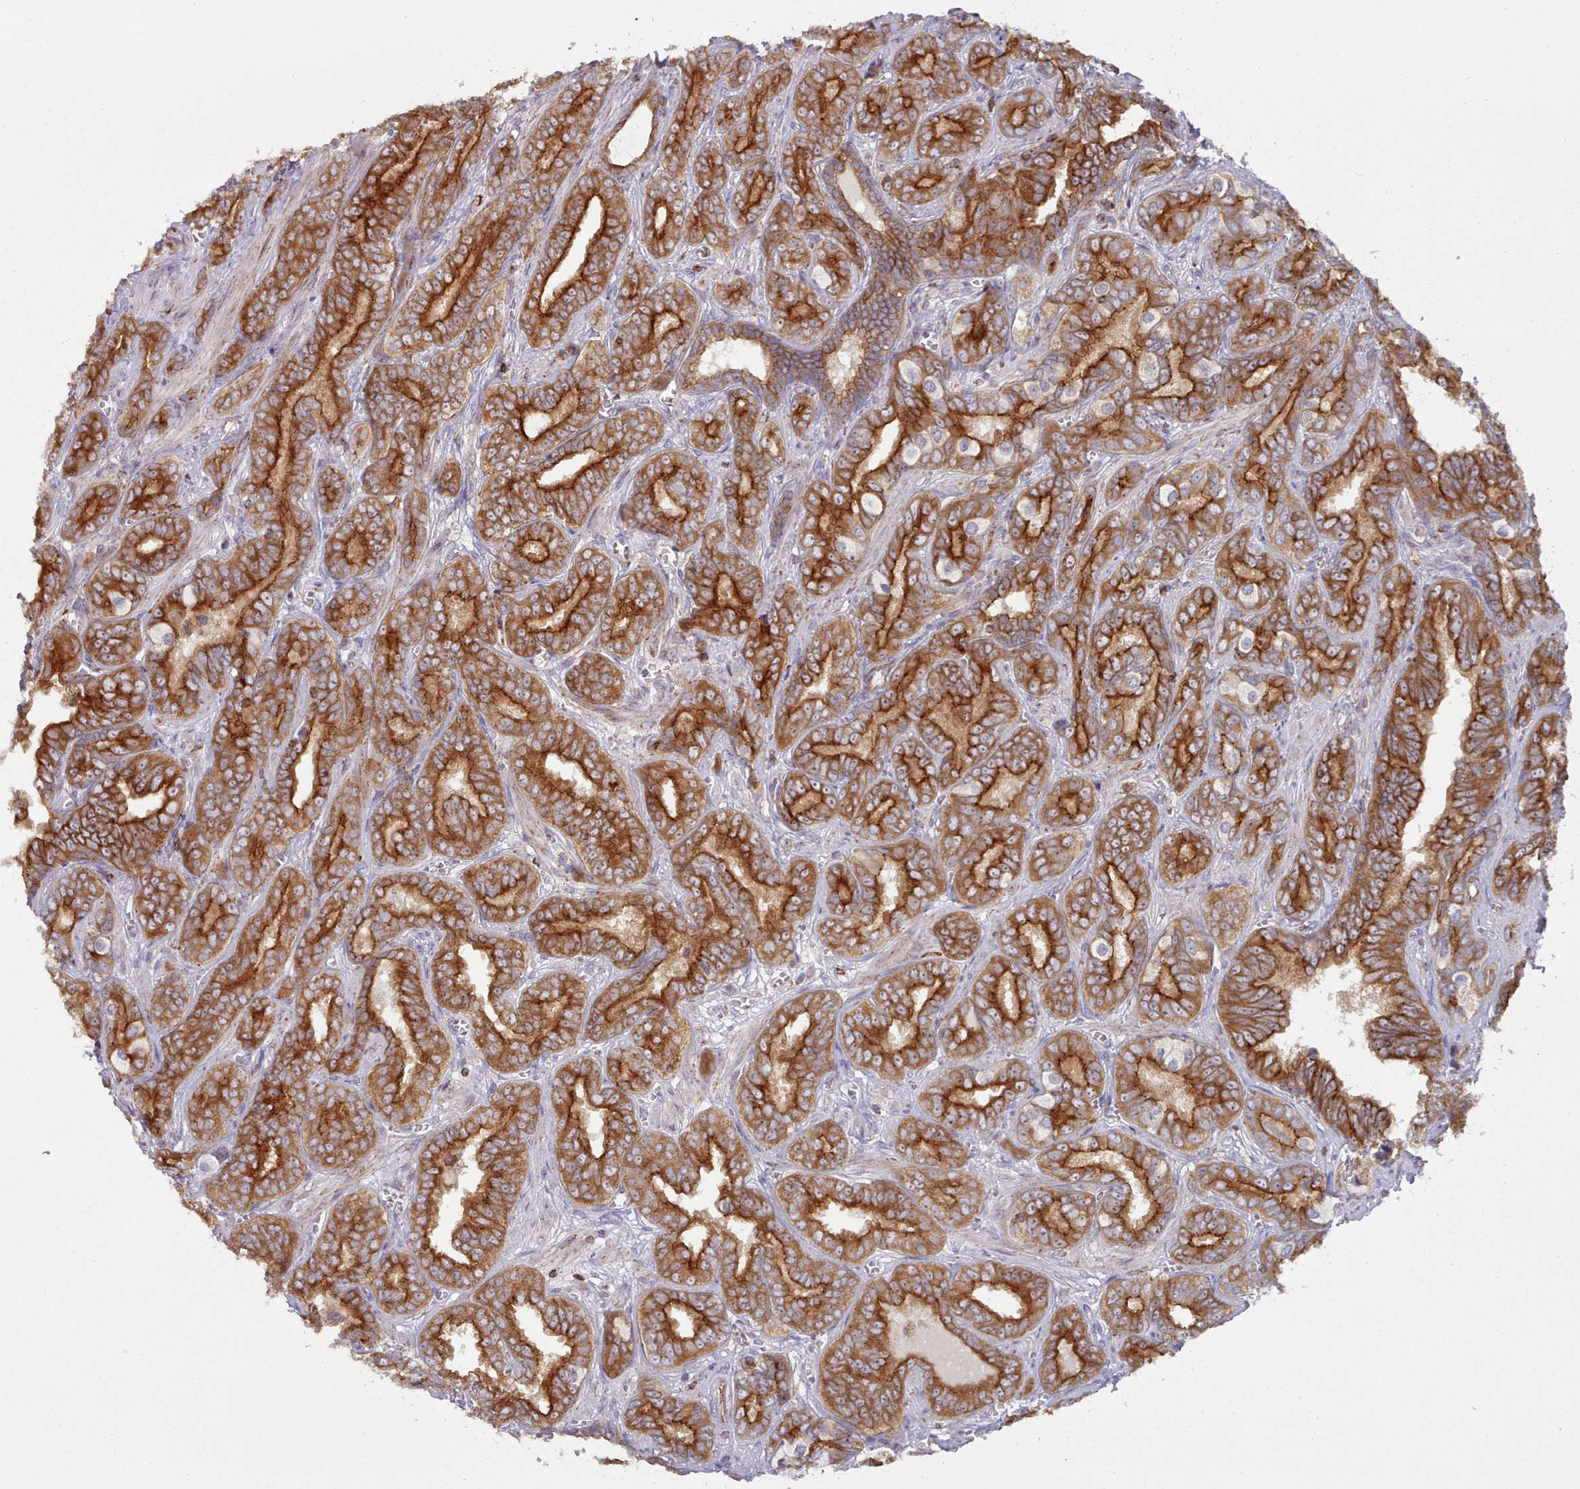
{"staining": {"intensity": "strong", "quantity": ">75%", "location": "cytoplasmic/membranous"}, "tissue": "prostate cancer", "cell_type": "Tumor cells", "image_type": "cancer", "snomed": [{"axis": "morphology", "description": "Adenocarcinoma, High grade"}, {"axis": "topography", "description": "Prostate"}], "caption": "Immunohistochemical staining of human prostate adenocarcinoma (high-grade) displays high levels of strong cytoplasmic/membranous protein staining in about >75% of tumor cells. The staining is performed using DAB (3,3'-diaminobenzidine) brown chromogen to label protein expression. The nuclei are counter-stained blue using hematoxylin.", "gene": "CRYBG1", "patient": {"sex": "male", "age": 67}}